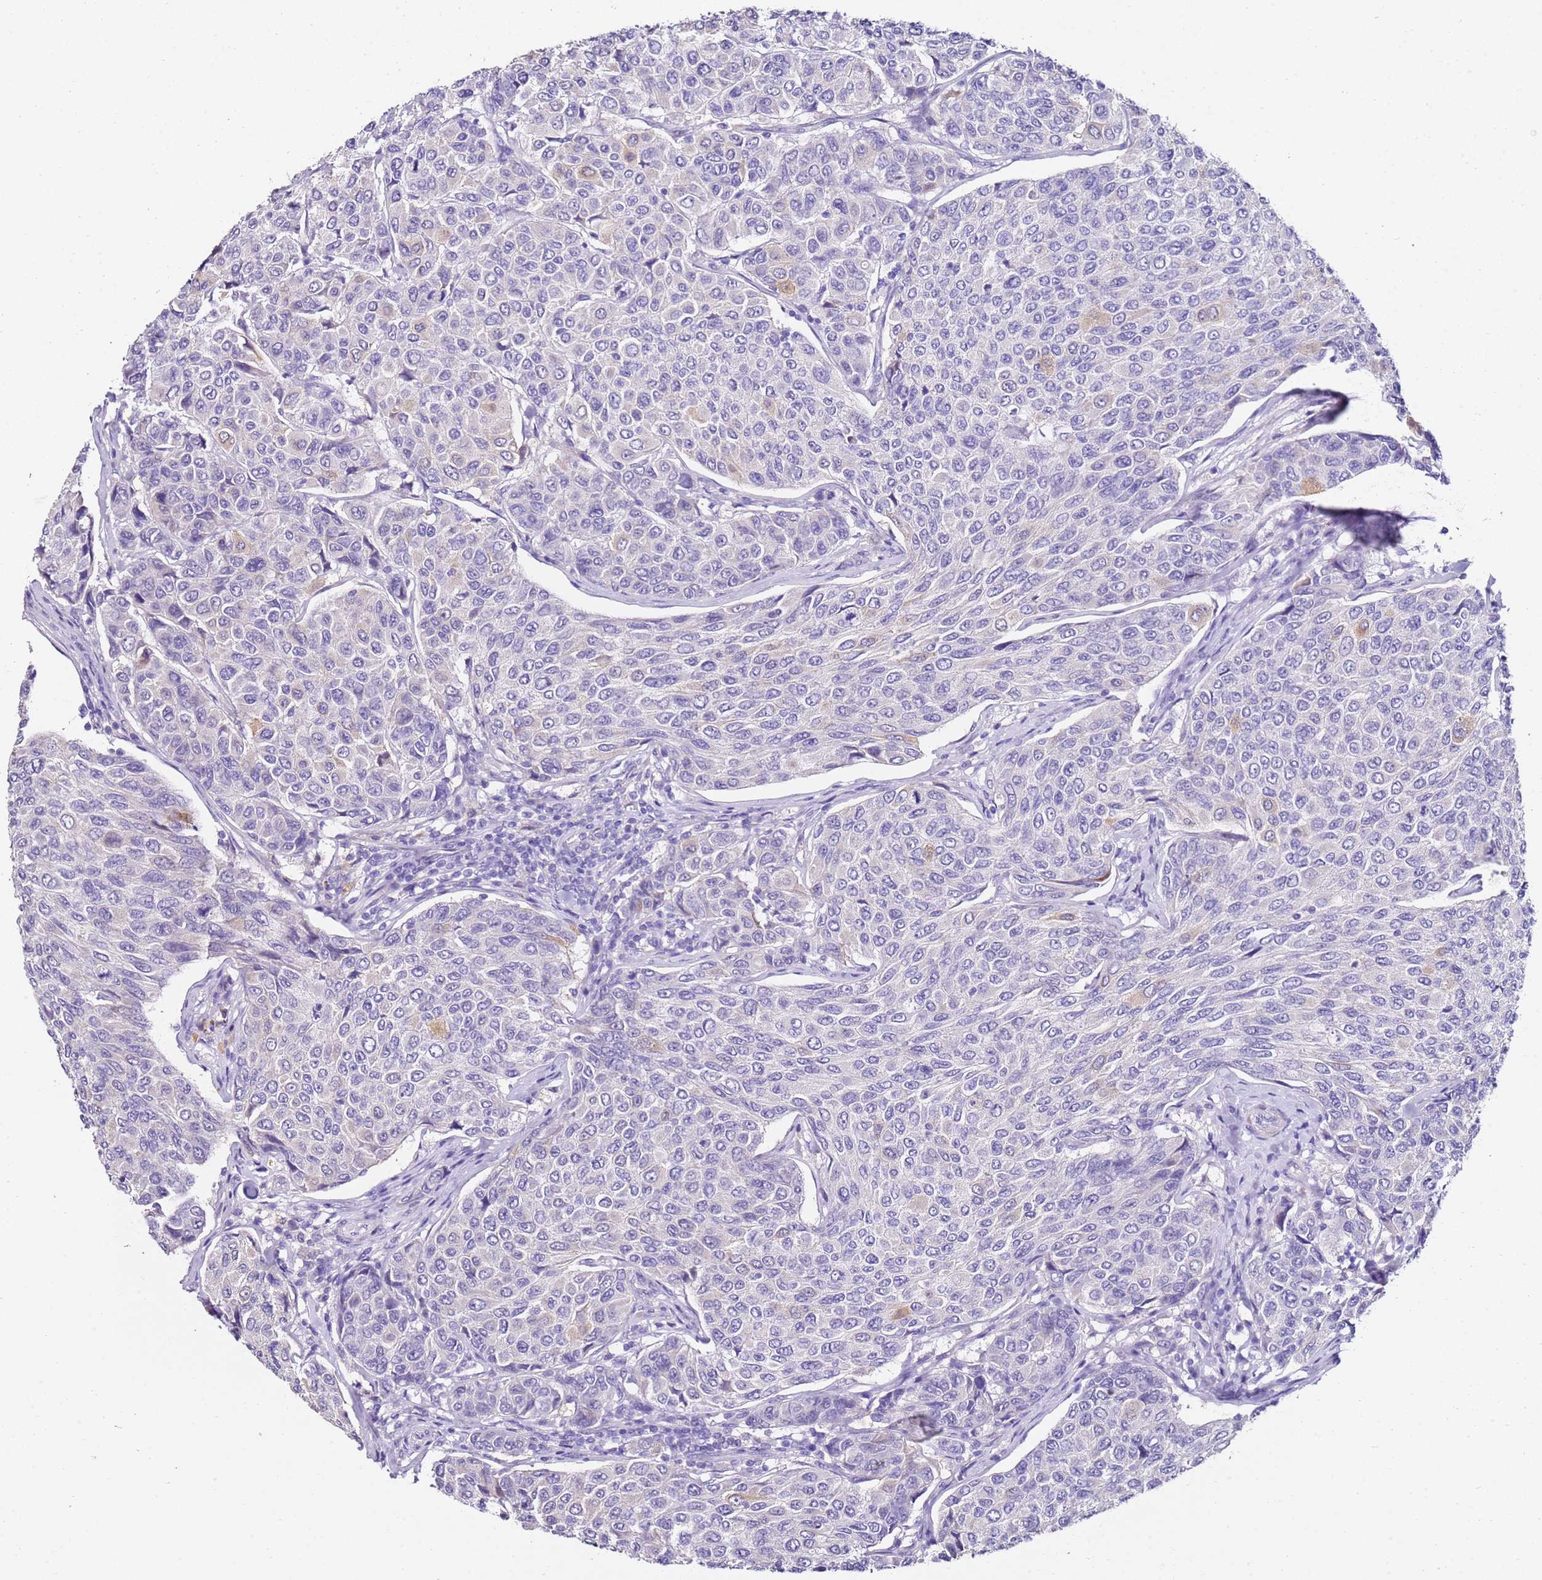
{"staining": {"intensity": "negative", "quantity": "none", "location": "none"}, "tissue": "breast cancer", "cell_type": "Tumor cells", "image_type": "cancer", "snomed": [{"axis": "morphology", "description": "Duct carcinoma"}, {"axis": "topography", "description": "Breast"}], "caption": "This micrograph is of breast invasive ductal carcinoma stained with immunohistochemistry (IHC) to label a protein in brown with the nuclei are counter-stained blue. There is no positivity in tumor cells. The staining was performed using DAB (3,3'-diaminobenzidine) to visualize the protein expression in brown, while the nuclei were stained in blue with hematoxylin (Magnification: 20x).", "gene": "HGD", "patient": {"sex": "female", "age": 55}}